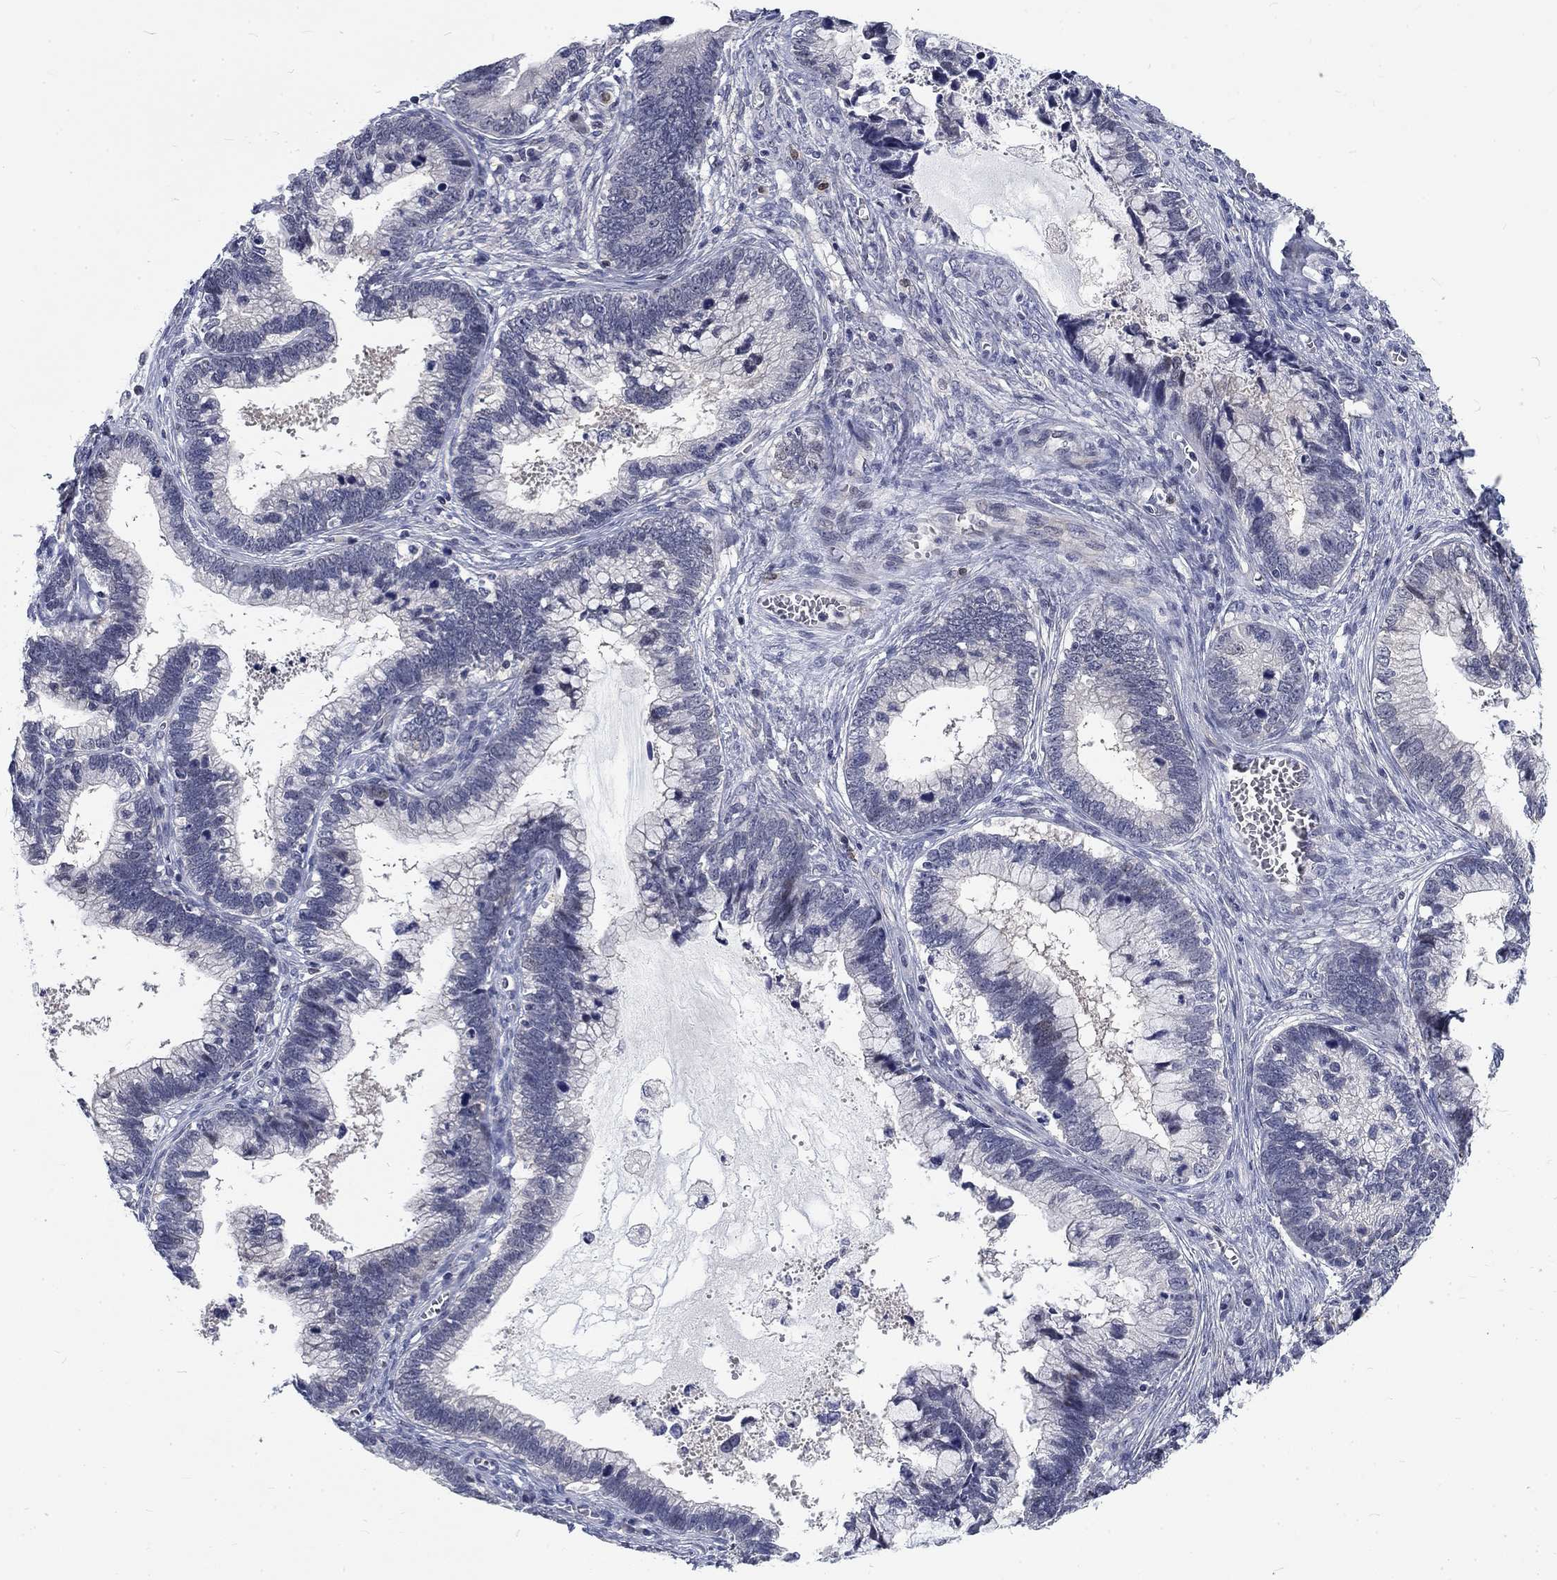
{"staining": {"intensity": "negative", "quantity": "none", "location": "none"}, "tissue": "cervical cancer", "cell_type": "Tumor cells", "image_type": "cancer", "snomed": [{"axis": "morphology", "description": "Adenocarcinoma, NOS"}, {"axis": "topography", "description": "Cervix"}], "caption": "A histopathology image of cervical cancer stained for a protein displays no brown staining in tumor cells.", "gene": "PHKA1", "patient": {"sex": "female", "age": 44}}